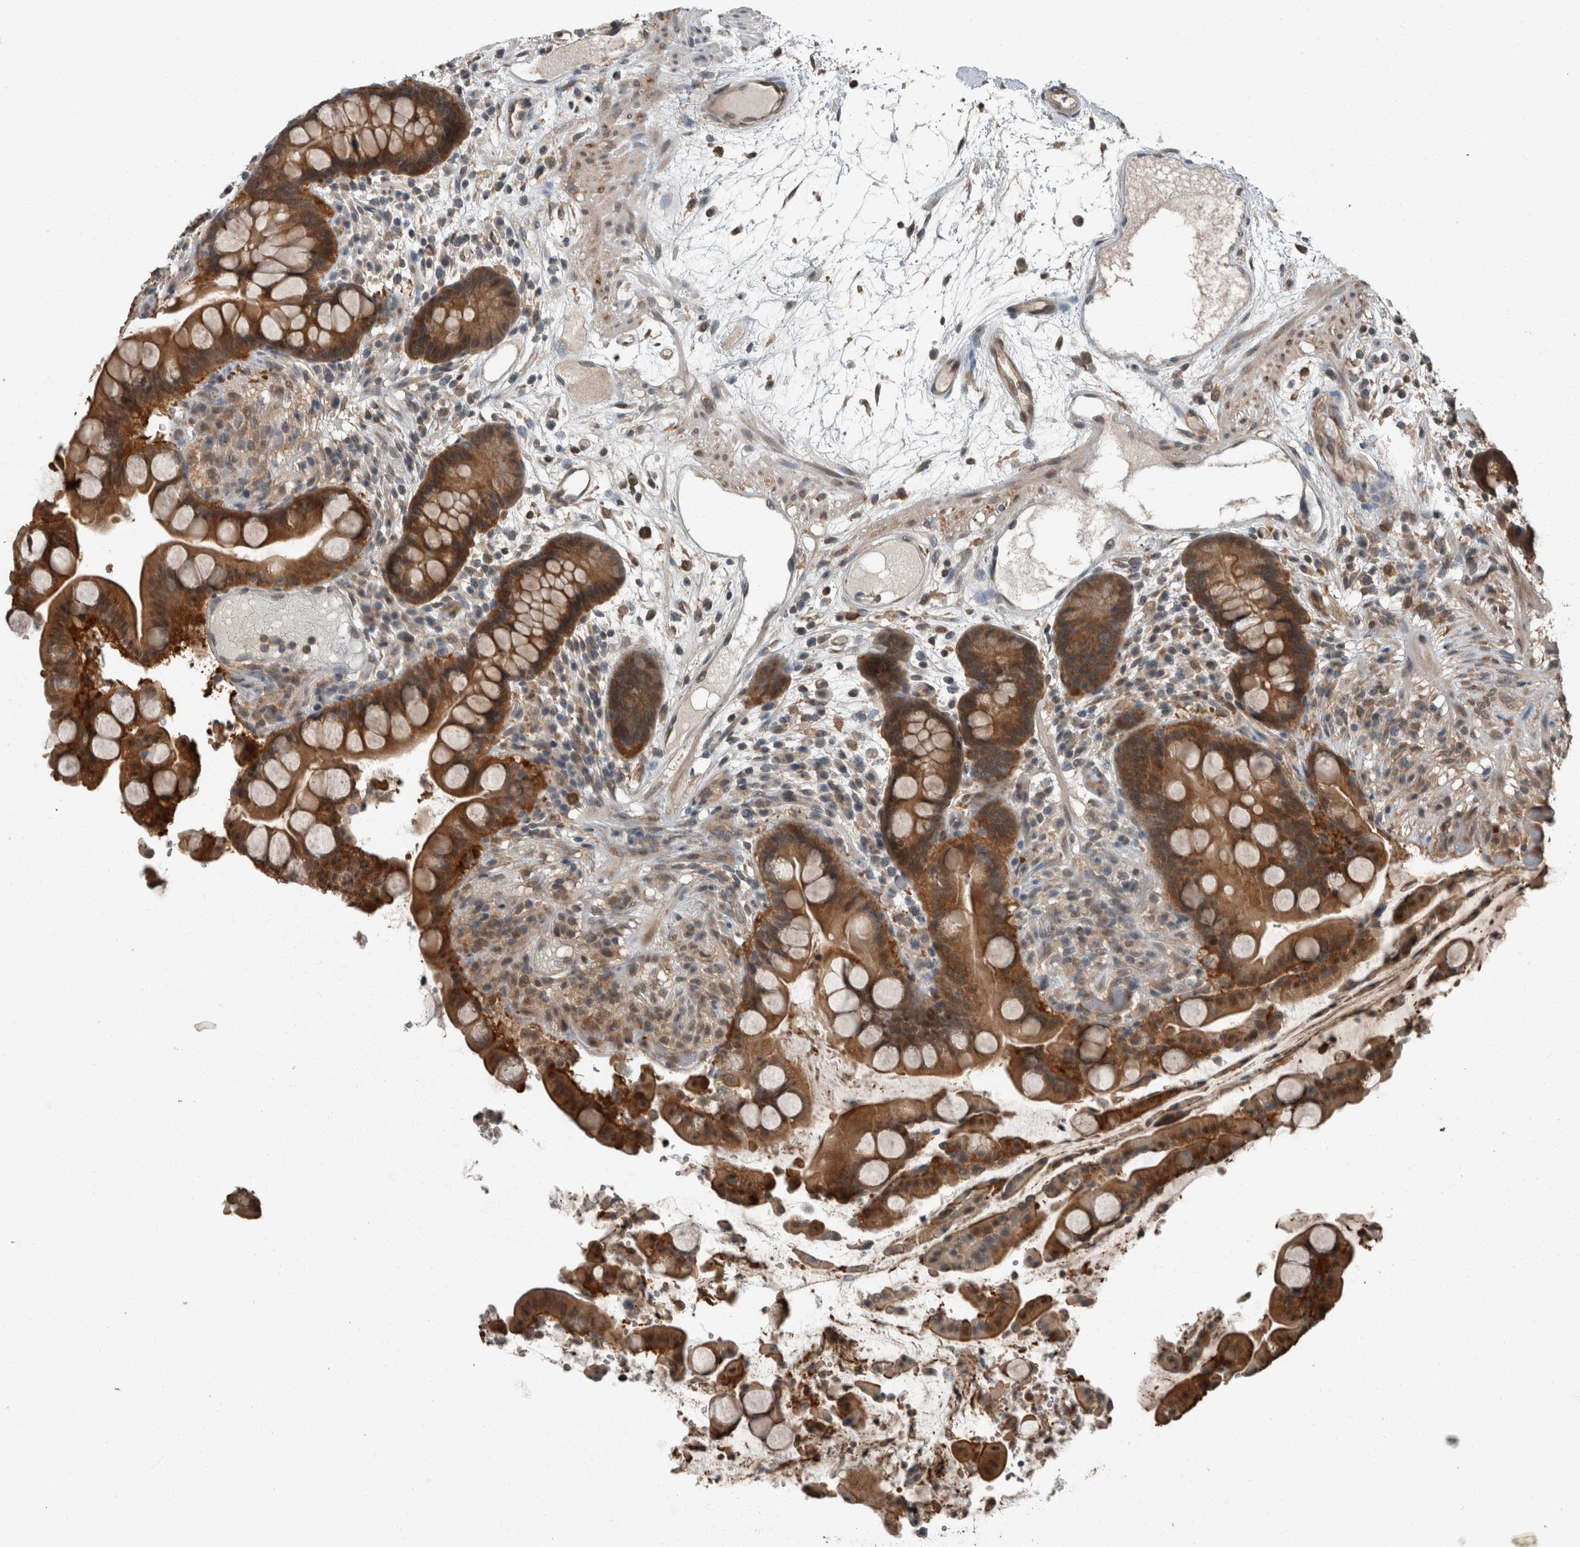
{"staining": {"intensity": "moderate", "quantity": ">75%", "location": "cytoplasmic/membranous,nuclear"}, "tissue": "colon", "cell_type": "Endothelial cells", "image_type": "normal", "snomed": [{"axis": "morphology", "description": "Normal tissue, NOS"}, {"axis": "topography", "description": "Colon"}], "caption": "Protein staining exhibits moderate cytoplasmic/membranous,nuclear expression in approximately >75% of endothelial cells in normal colon.", "gene": "MYO1E", "patient": {"sex": "male", "age": 73}}